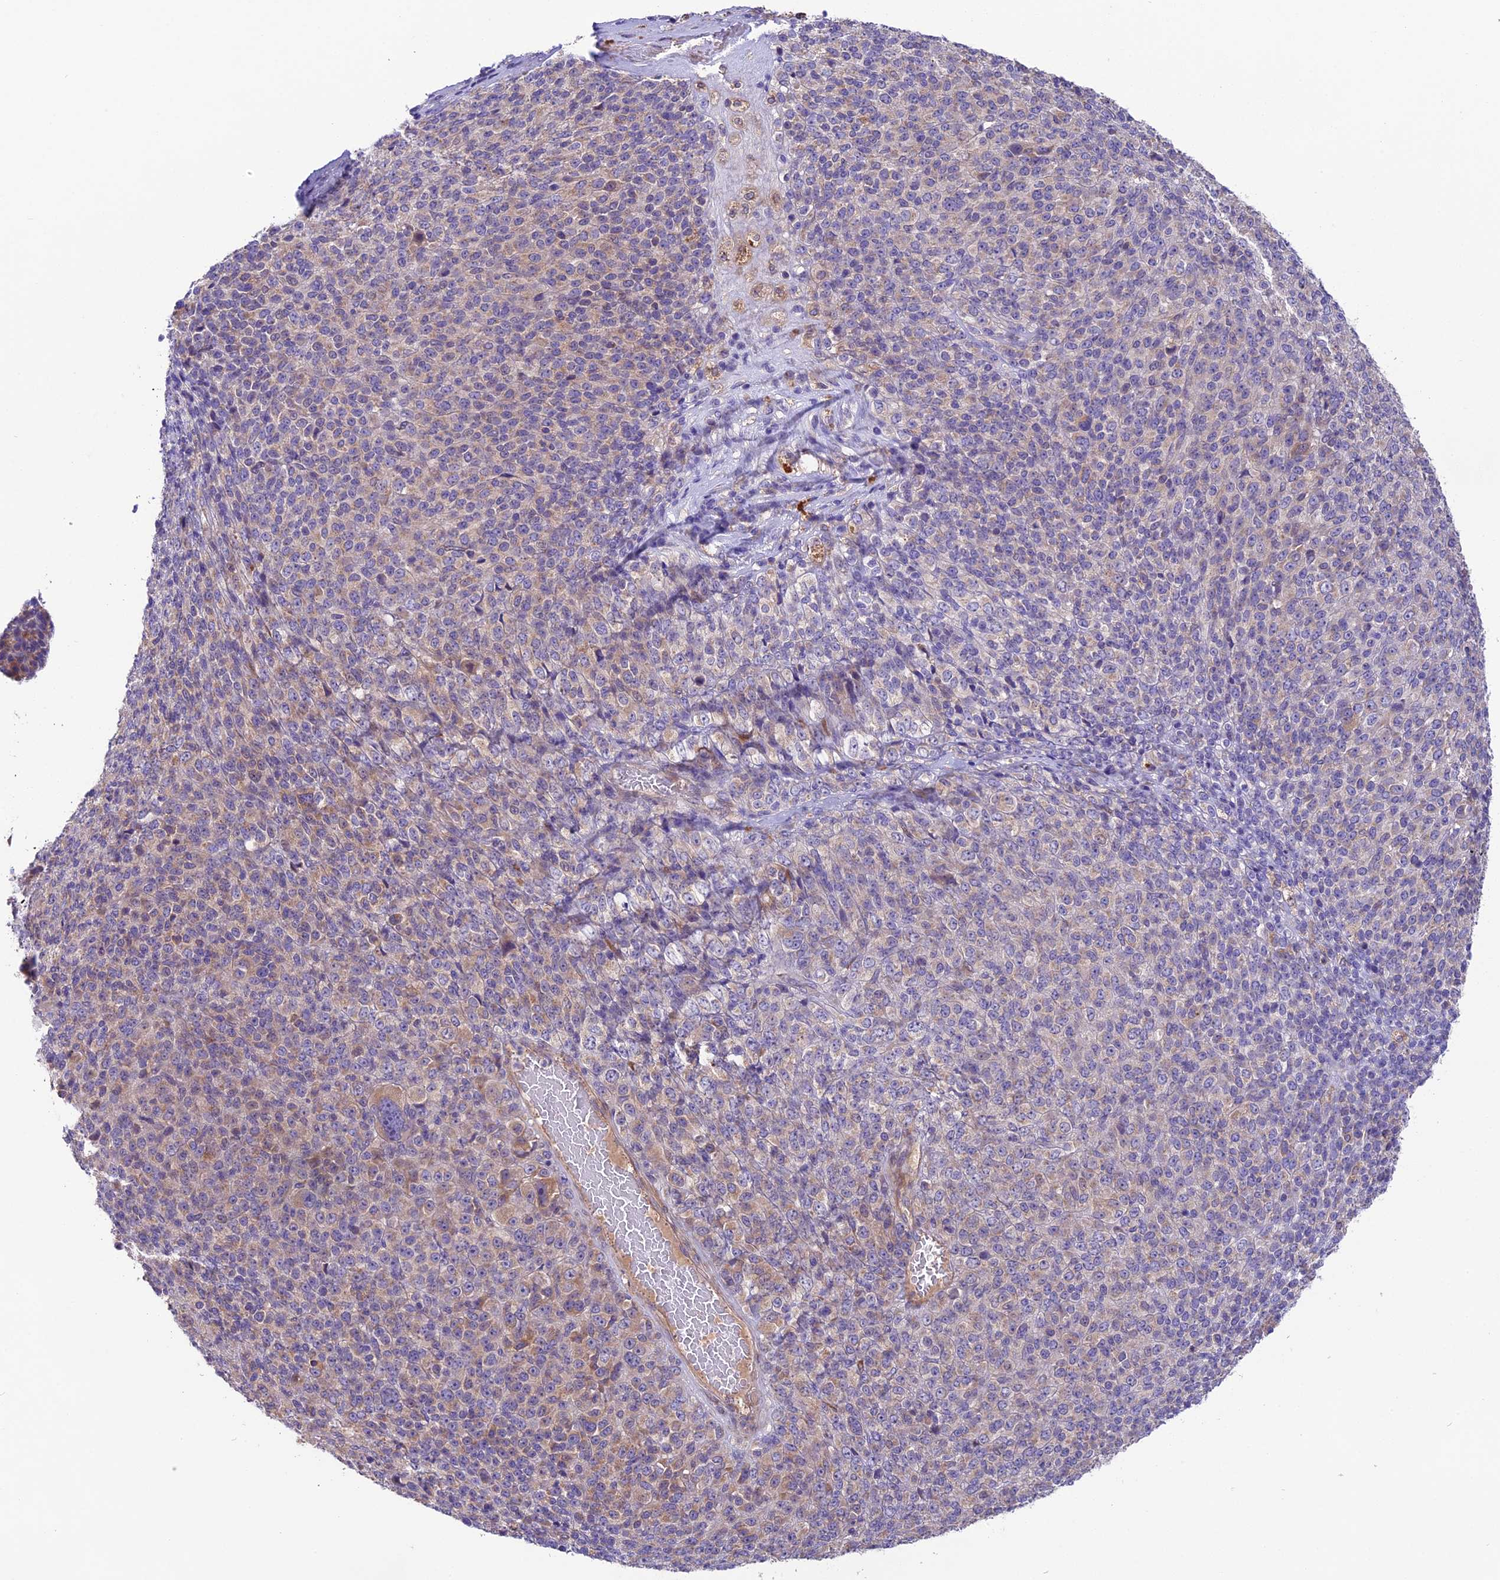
{"staining": {"intensity": "weak", "quantity": "25%-75%", "location": "cytoplasmic/membranous"}, "tissue": "melanoma", "cell_type": "Tumor cells", "image_type": "cancer", "snomed": [{"axis": "morphology", "description": "Malignant melanoma, Metastatic site"}, {"axis": "topography", "description": "Brain"}], "caption": "Weak cytoplasmic/membranous staining is present in about 25%-75% of tumor cells in melanoma. (IHC, brightfield microscopy, high magnification).", "gene": "COG8", "patient": {"sex": "female", "age": 56}}